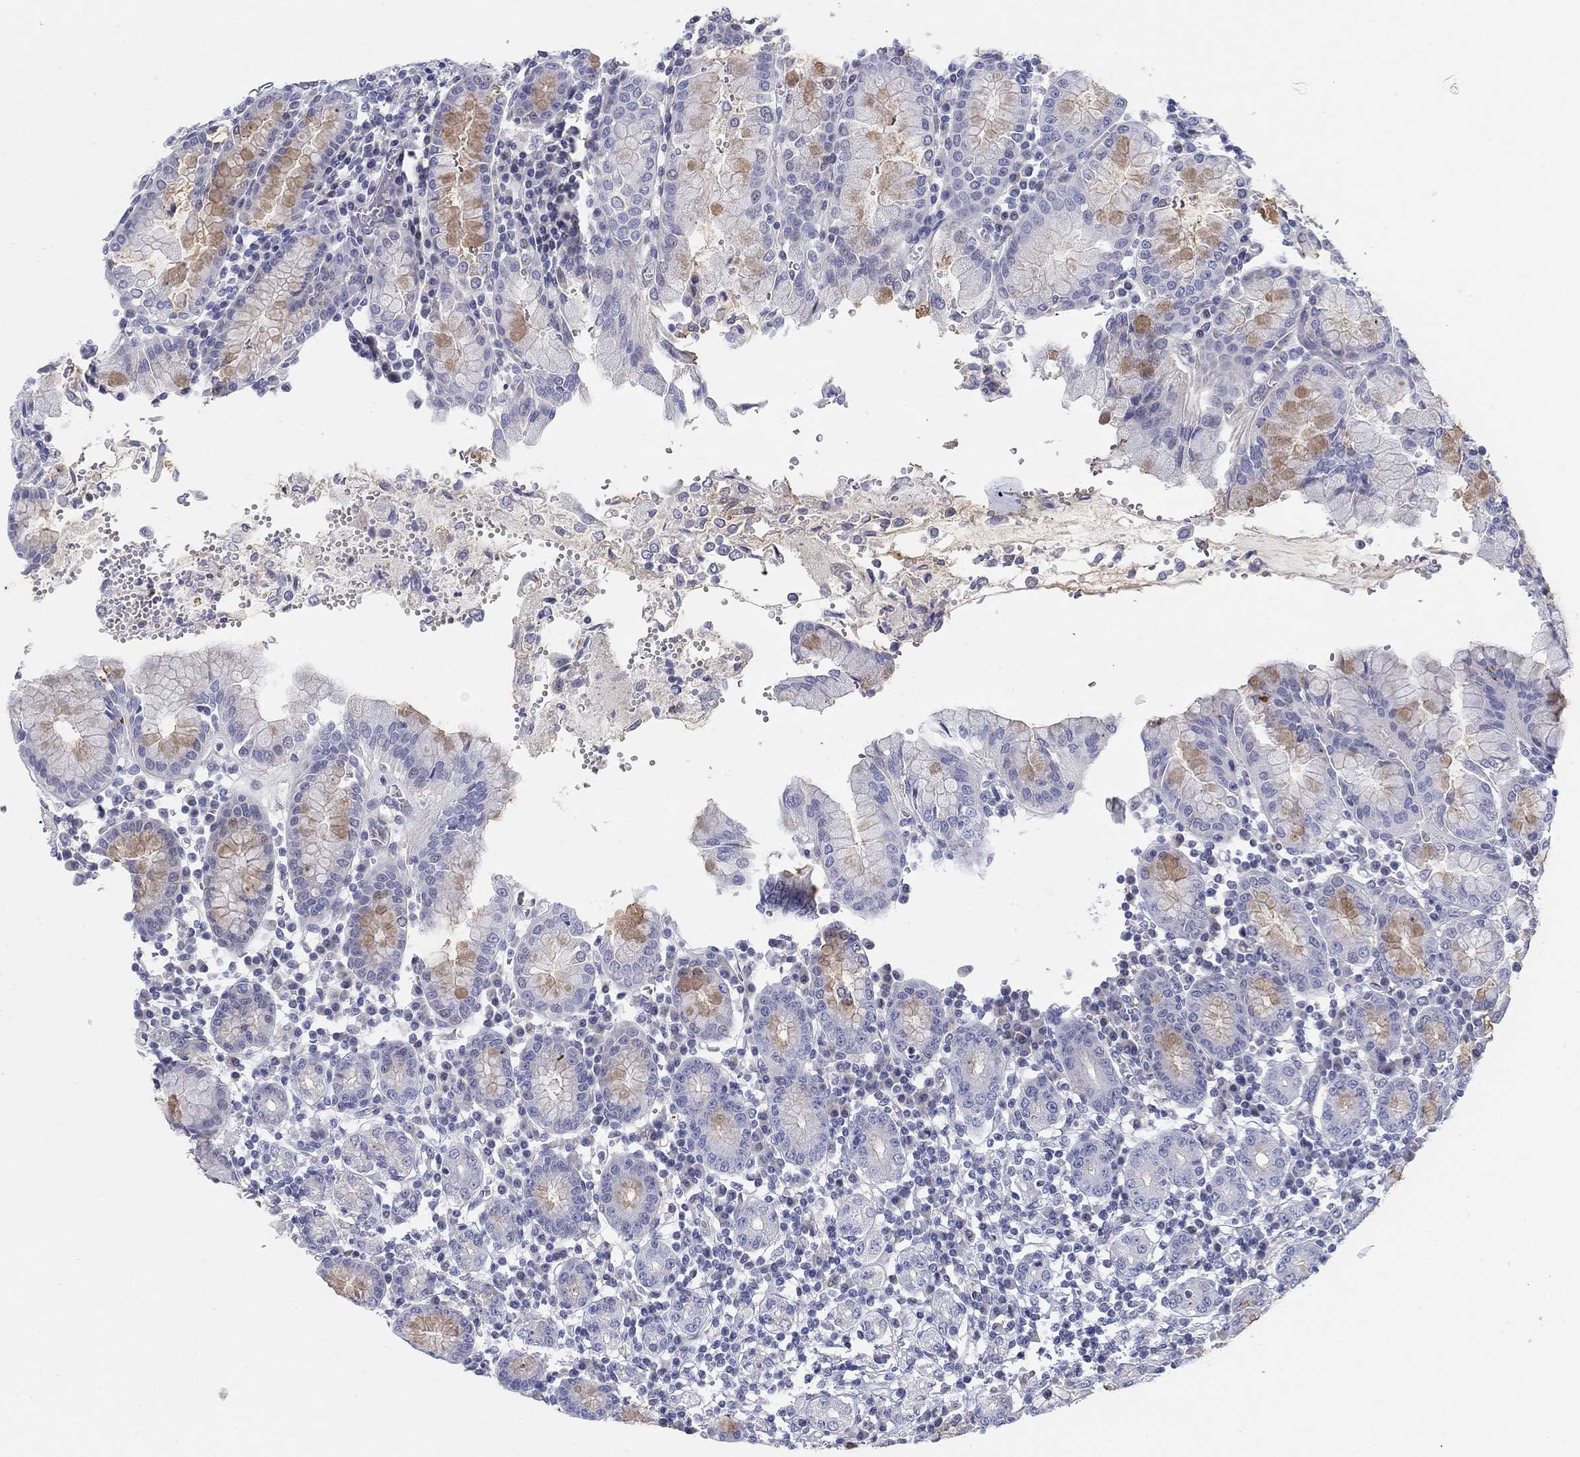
{"staining": {"intensity": "weak", "quantity": "<25%", "location": "cytoplasmic/membranous"}, "tissue": "stomach", "cell_type": "Glandular cells", "image_type": "normal", "snomed": [{"axis": "morphology", "description": "Normal tissue, NOS"}, {"axis": "topography", "description": "Stomach, upper"}, {"axis": "topography", "description": "Stomach"}], "caption": "Glandular cells are negative for protein expression in benign human stomach.", "gene": "HEATR4", "patient": {"sex": "male", "age": 62}}